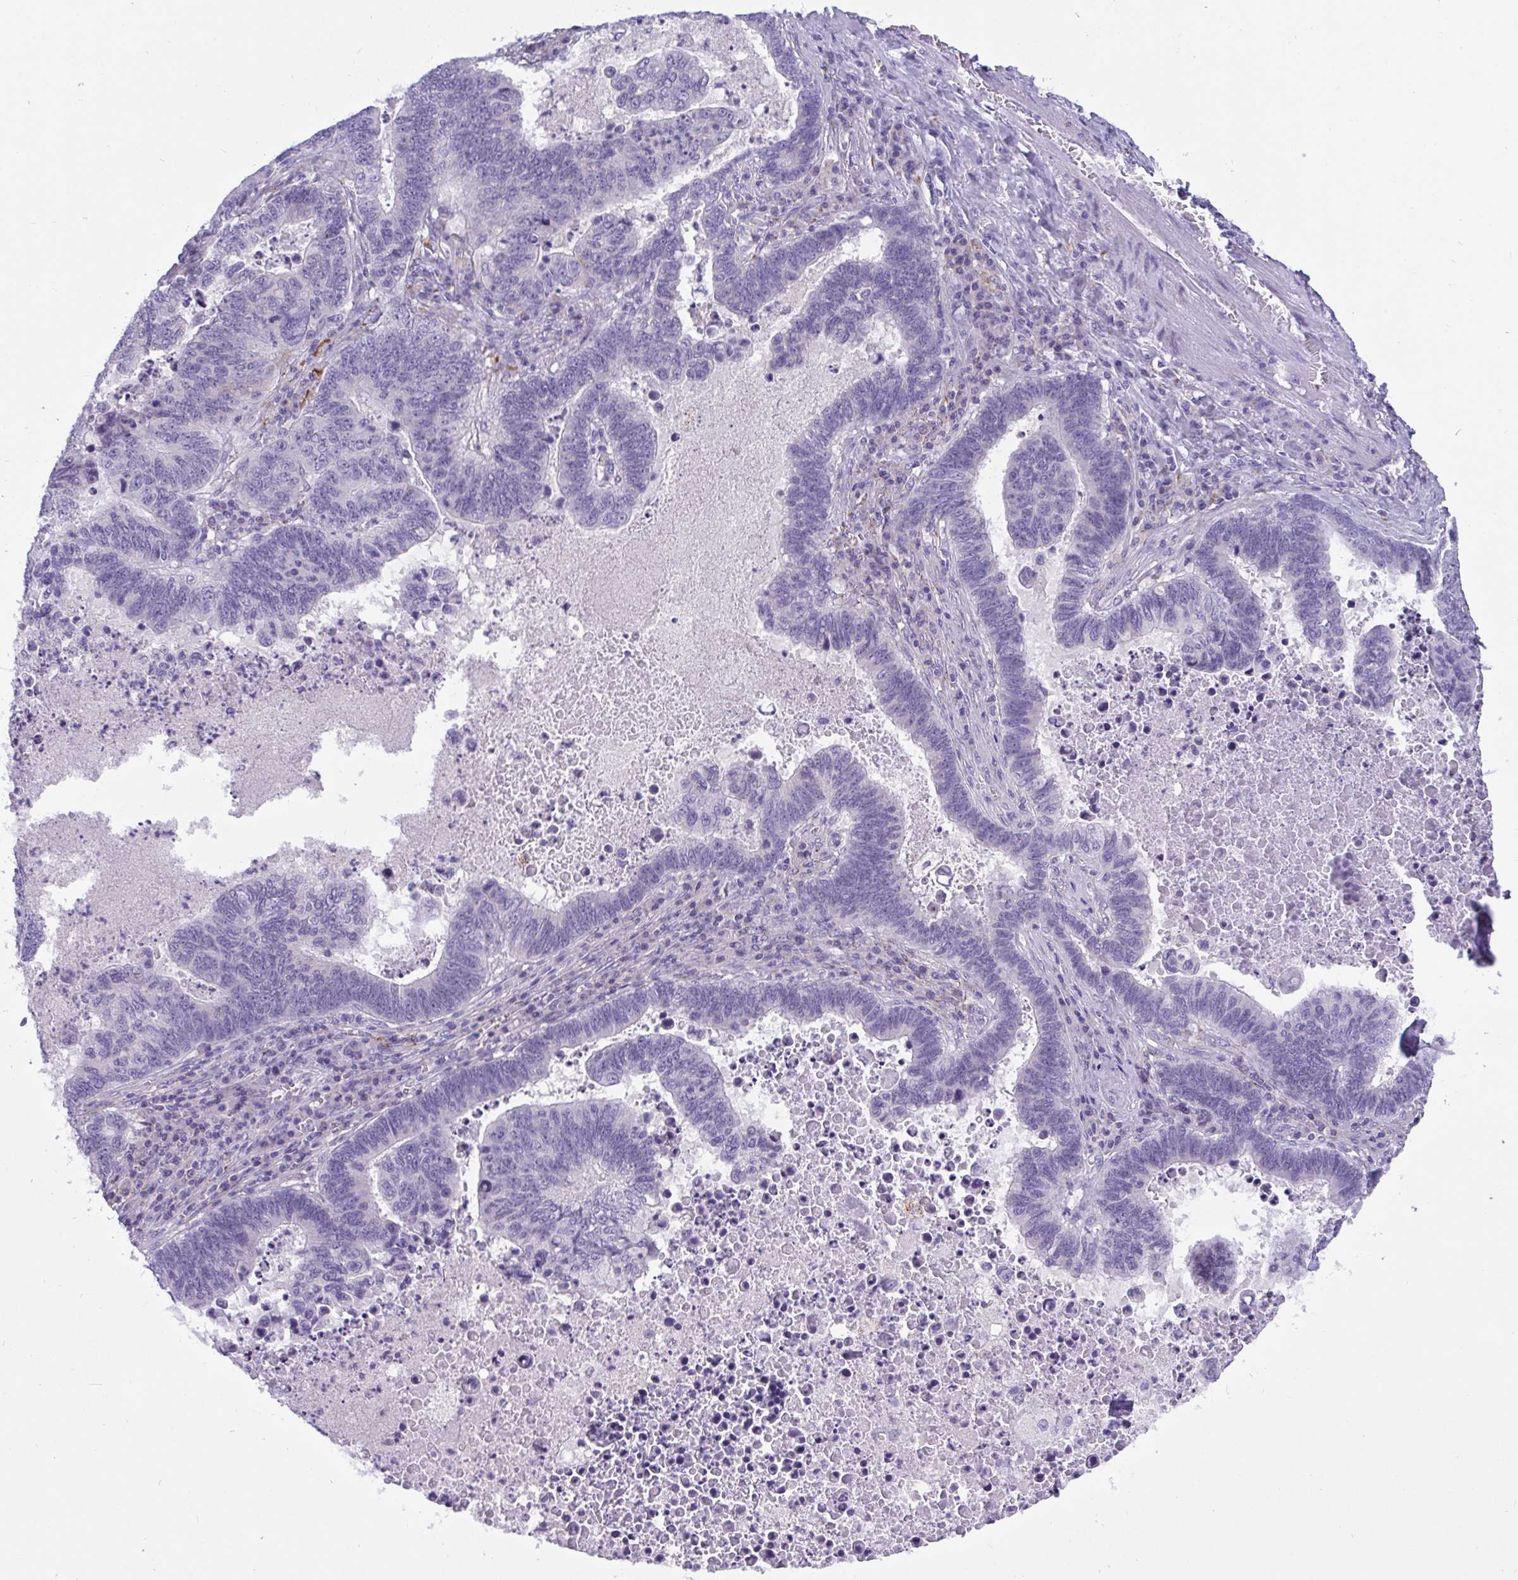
{"staining": {"intensity": "negative", "quantity": "none", "location": "none"}, "tissue": "lung cancer", "cell_type": "Tumor cells", "image_type": "cancer", "snomed": [{"axis": "morphology", "description": "Aneuploidy"}, {"axis": "morphology", "description": "Adenocarcinoma, NOS"}, {"axis": "morphology", "description": "Adenocarcinoma primary or metastatic"}, {"axis": "topography", "description": "Lung"}], "caption": "IHC photomicrograph of neoplastic tissue: lung adenocarcinoma primary or metastatic stained with DAB (3,3'-diaminobenzidine) displays no significant protein positivity in tumor cells.", "gene": "SEMA6B", "patient": {"sex": "female", "age": 75}}